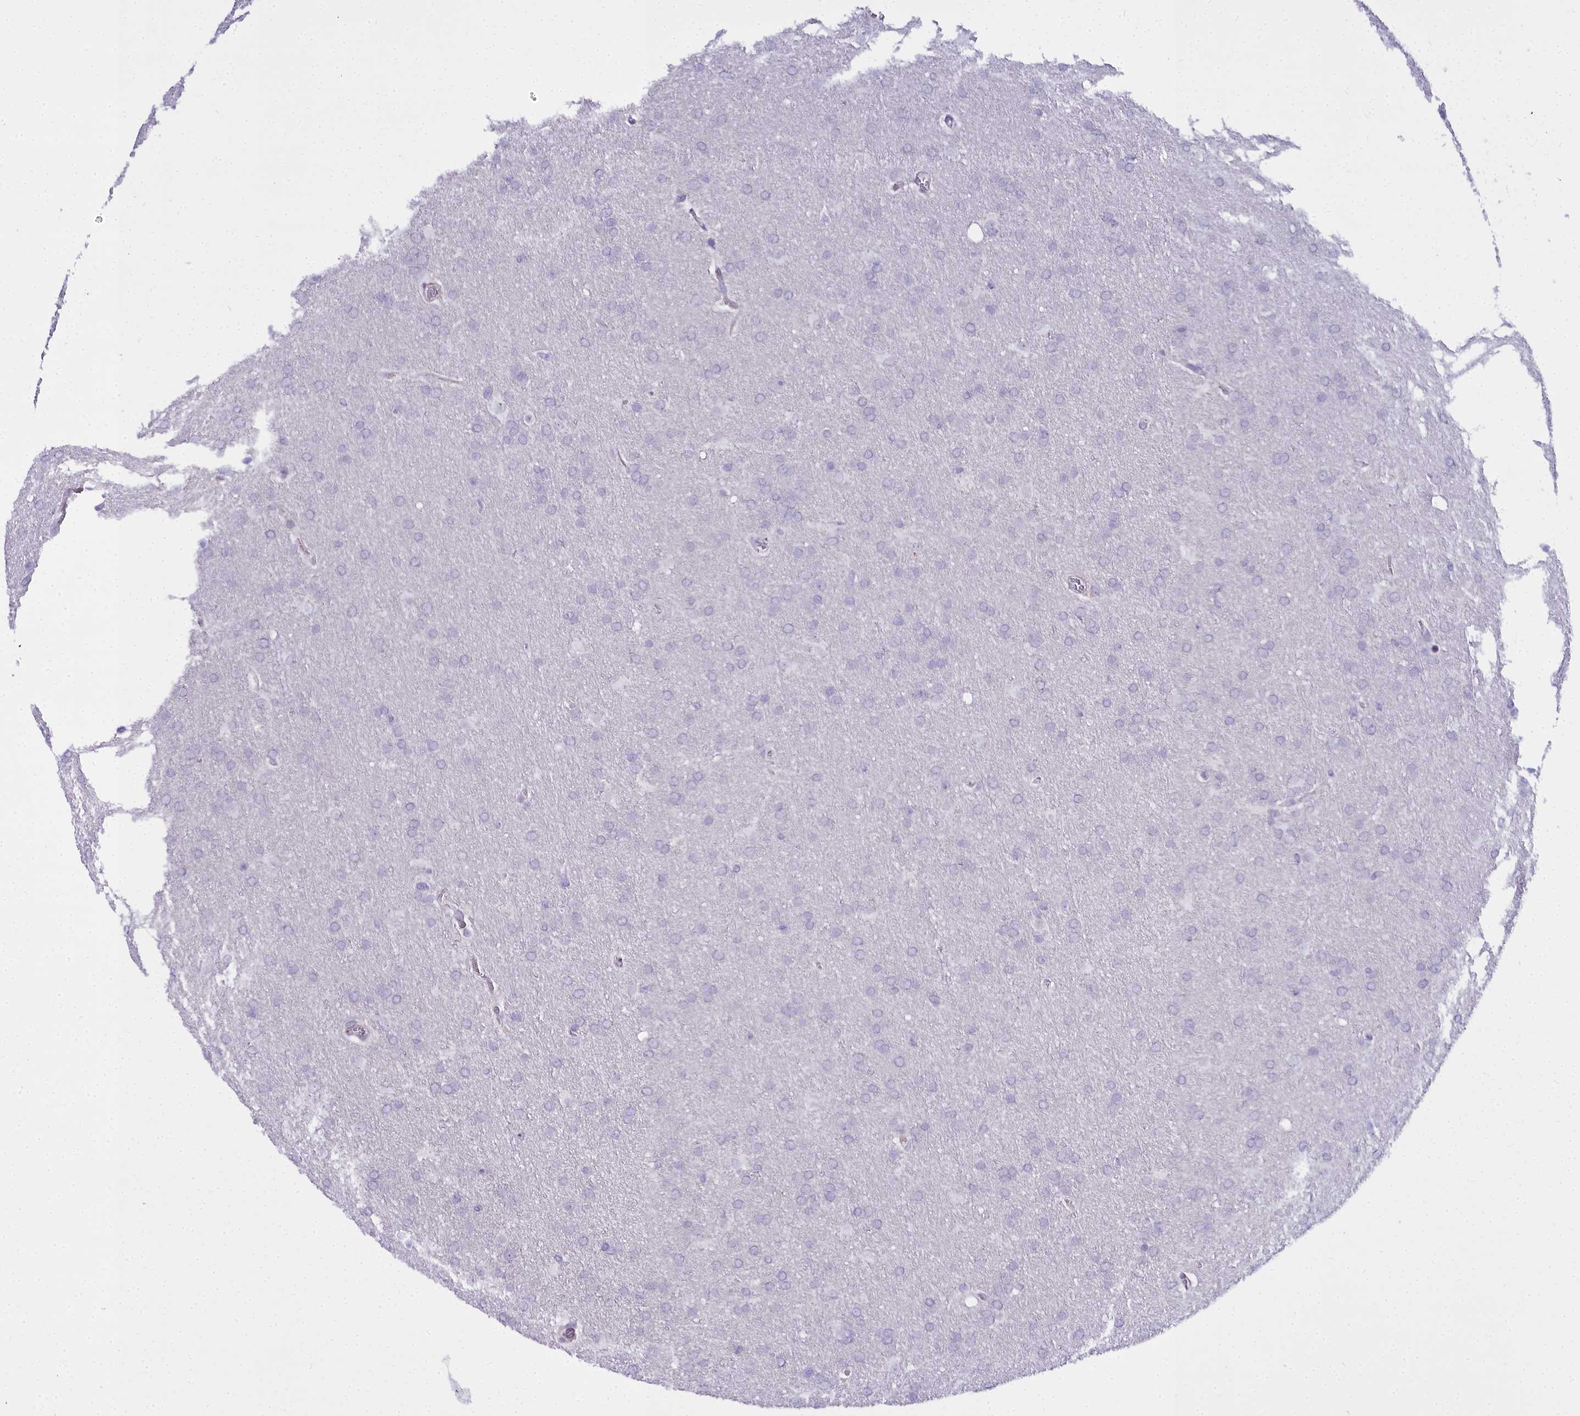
{"staining": {"intensity": "negative", "quantity": "none", "location": "none"}, "tissue": "glioma", "cell_type": "Tumor cells", "image_type": "cancer", "snomed": [{"axis": "morphology", "description": "Glioma, malignant, Low grade"}, {"axis": "topography", "description": "Brain"}], "caption": "Histopathology image shows no protein staining in tumor cells of malignant glioma (low-grade) tissue.", "gene": "TIMM22", "patient": {"sex": "female", "age": 32}}